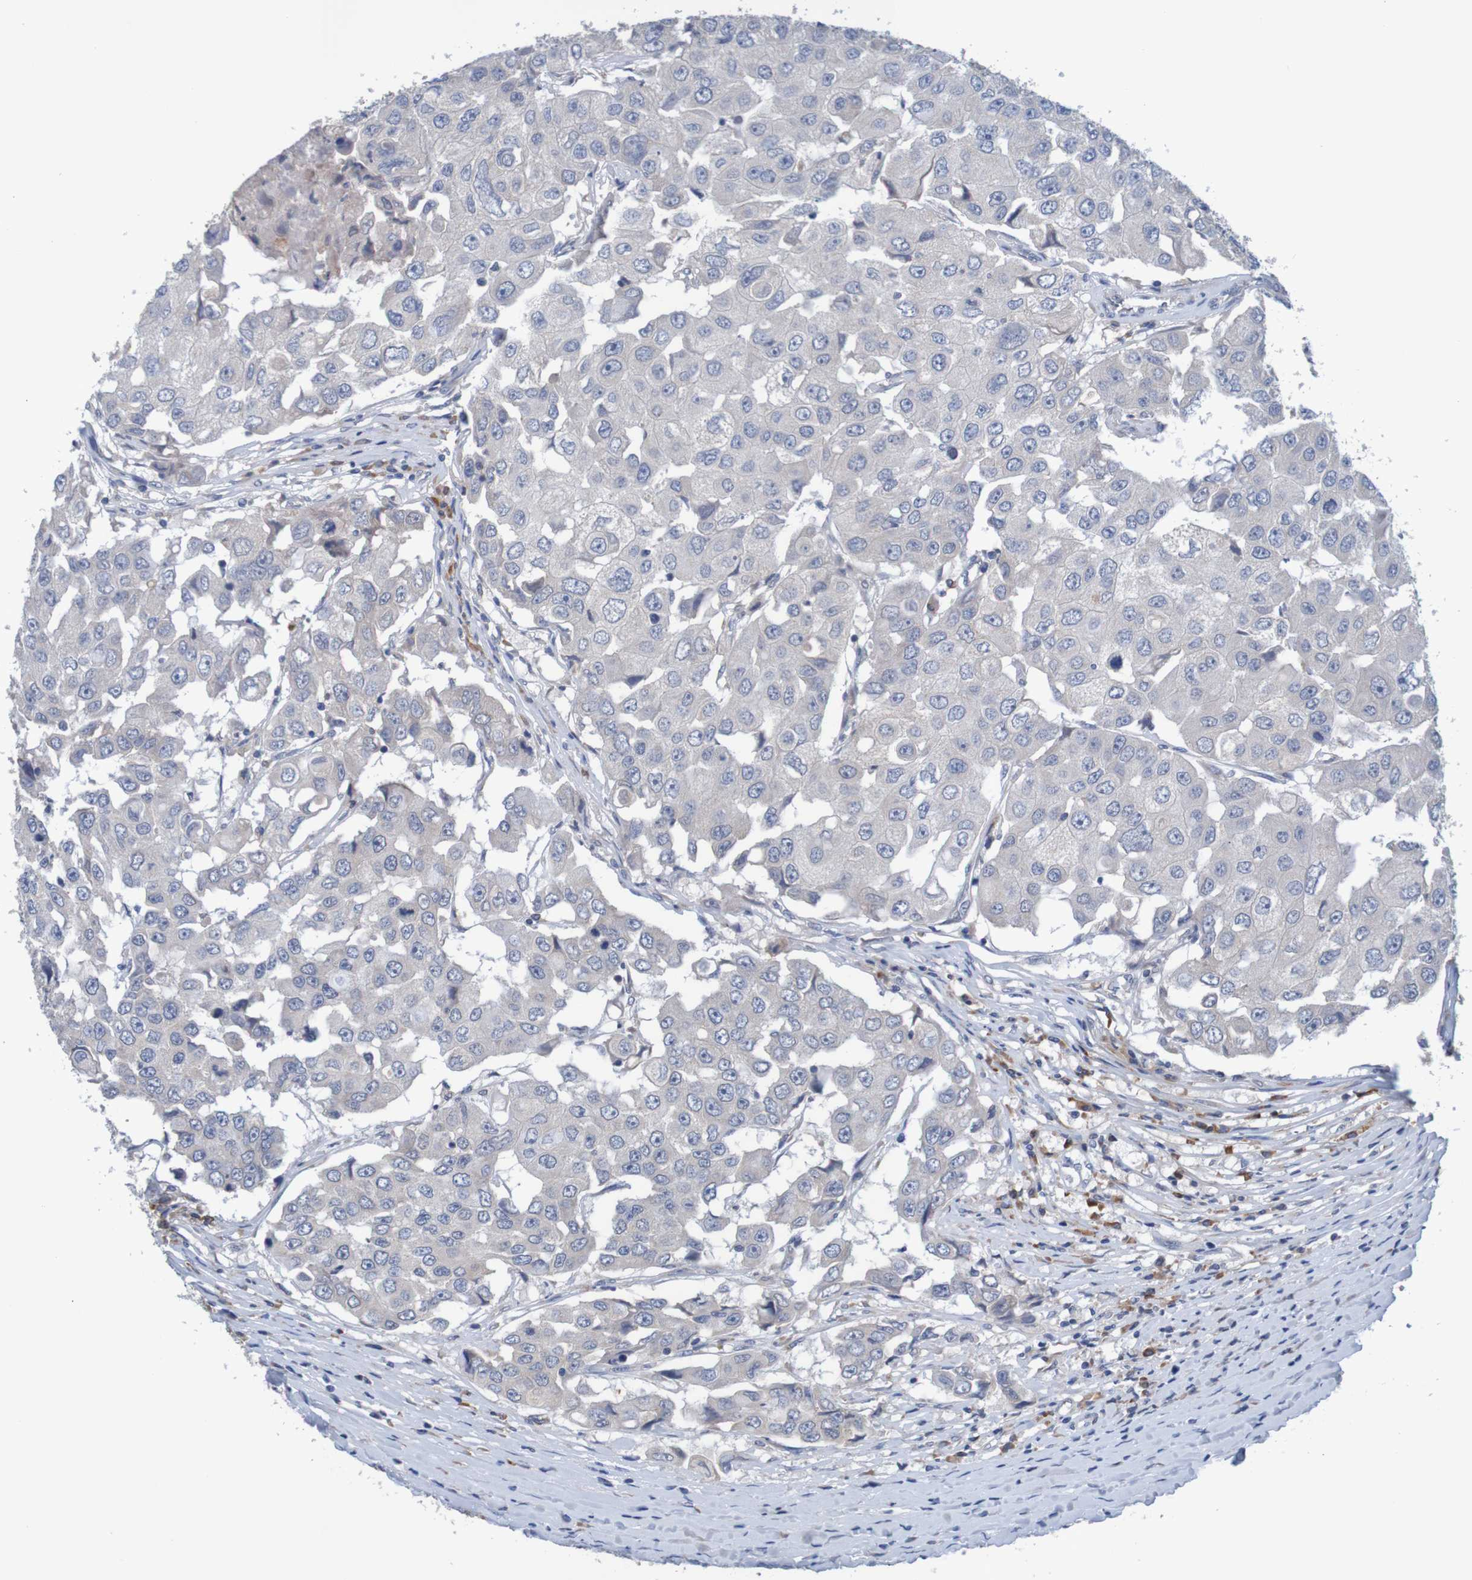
{"staining": {"intensity": "negative", "quantity": "none", "location": "none"}, "tissue": "breast cancer", "cell_type": "Tumor cells", "image_type": "cancer", "snomed": [{"axis": "morphology", "description": "Duct carcinoma"}, {"axis": "topography", "description": "Breast"}], "caption": "High magnification brightfield microscopy of breast intraductal carcinoma stained with DAB (3,3'-diaminobenzidine) (brown) and counterstained with hematoxylin (blue): tumor cells show no significant expression. (DAB (3,3'-diaminobenzidine) immunohistochemistry (IHC) with hematoxylin counter stain).", "gene": "LTA", "patient": {"sex": "female", "age": 27}}